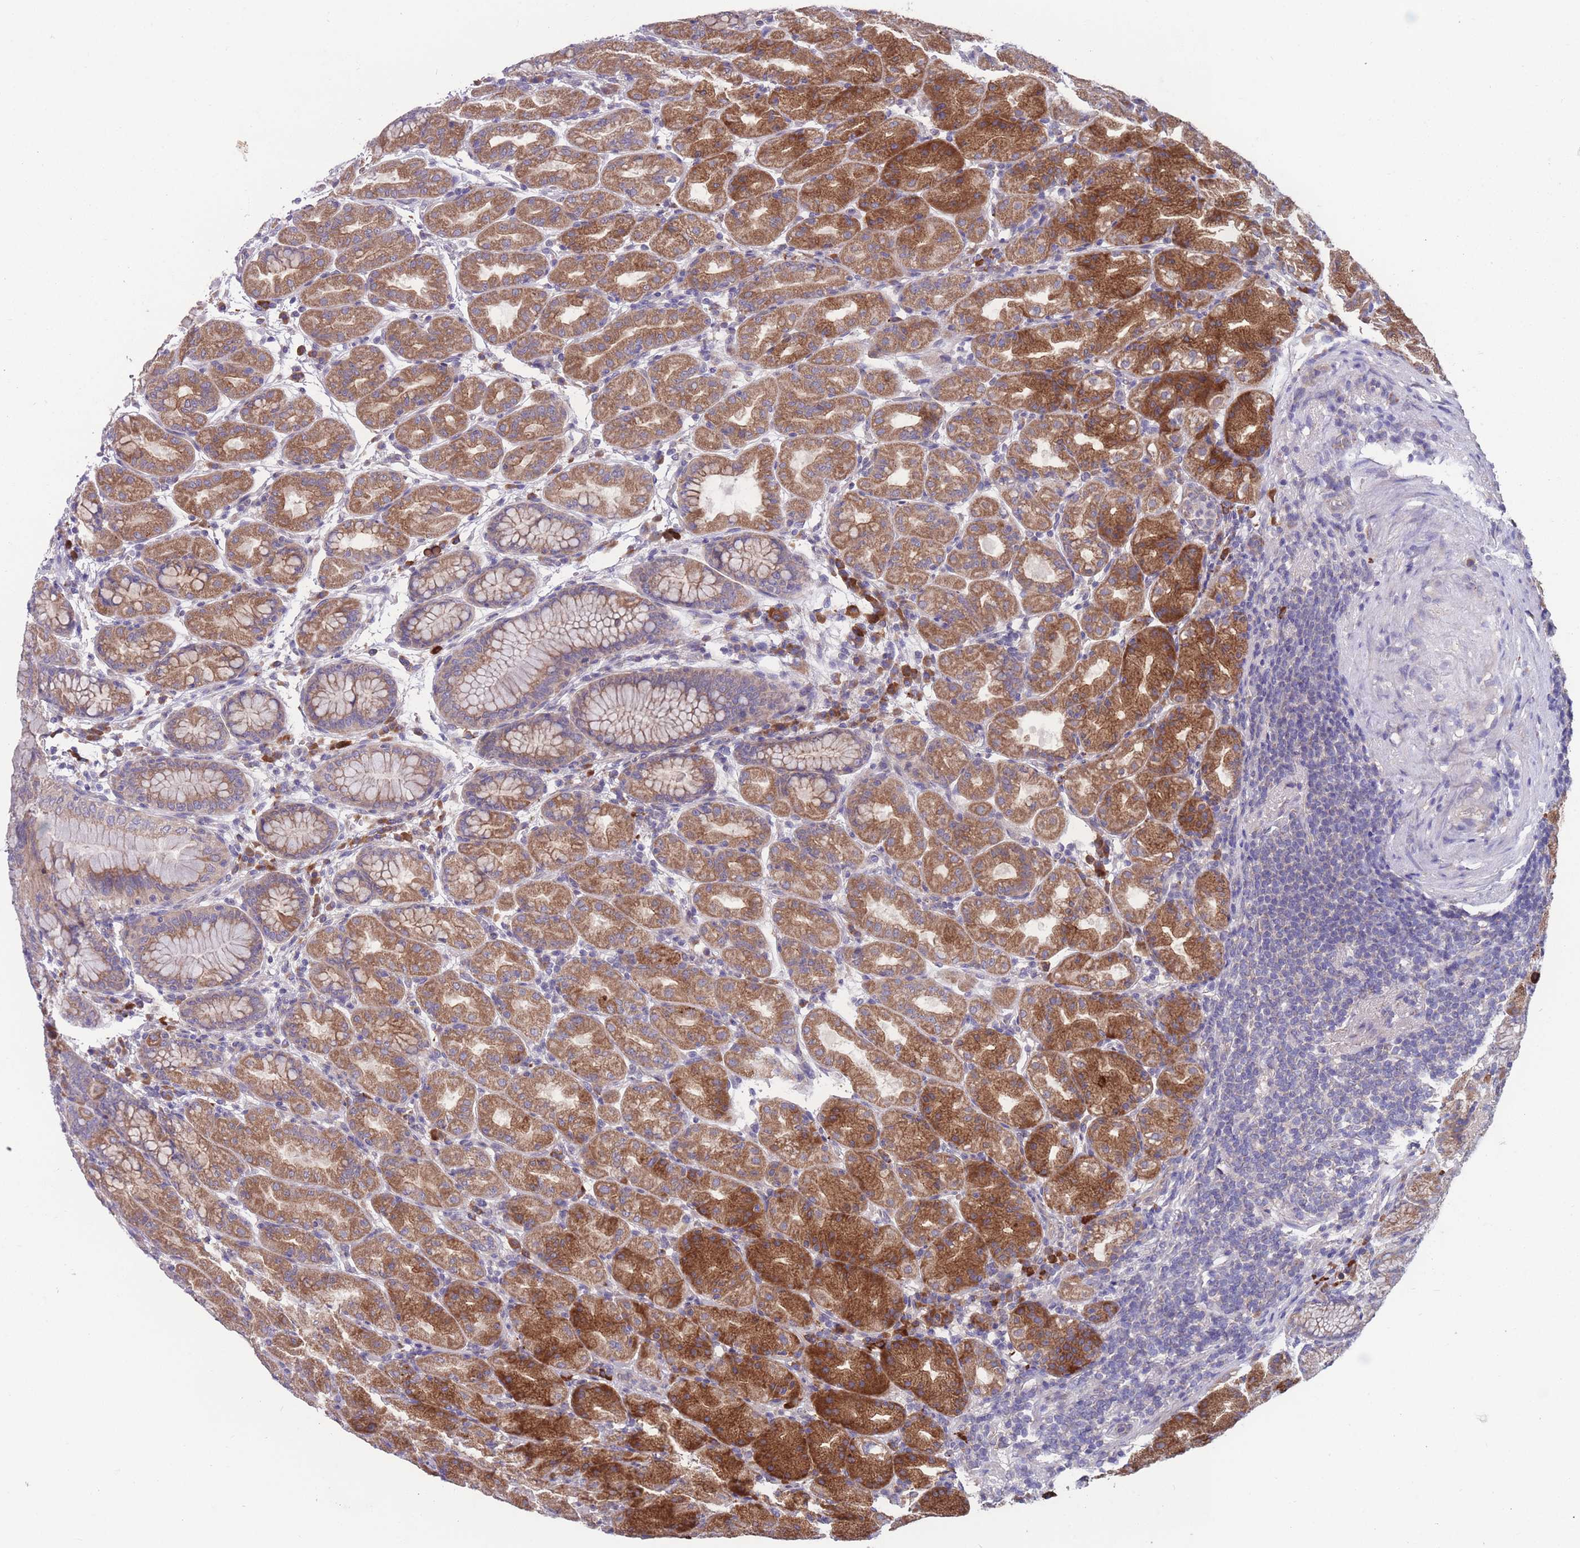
{"staining": {"intensity": "strong", "quantity": ">75%", "location": "cytoplasmic/membranous"}, "tissue": "stomach", "cell_type": "Glandular cells", "image_type": "normal", "snomed": [{"axis": "morphology", "description": "Normal tissue, NOS"}, {"axis": "topography", "description": "Stomach"}], "caption": "An immunohistochemistry (IHC) image of unremarkable tissue is shown. Protein staining in brown labels strong cytoplasmic/membranous positivity in stomach within glandular cells. (brown staining indicates protein expression, while blue staining denotes nuclei).", "gene": "STIM2", "patient": {"sex": "female", "age": 79}}